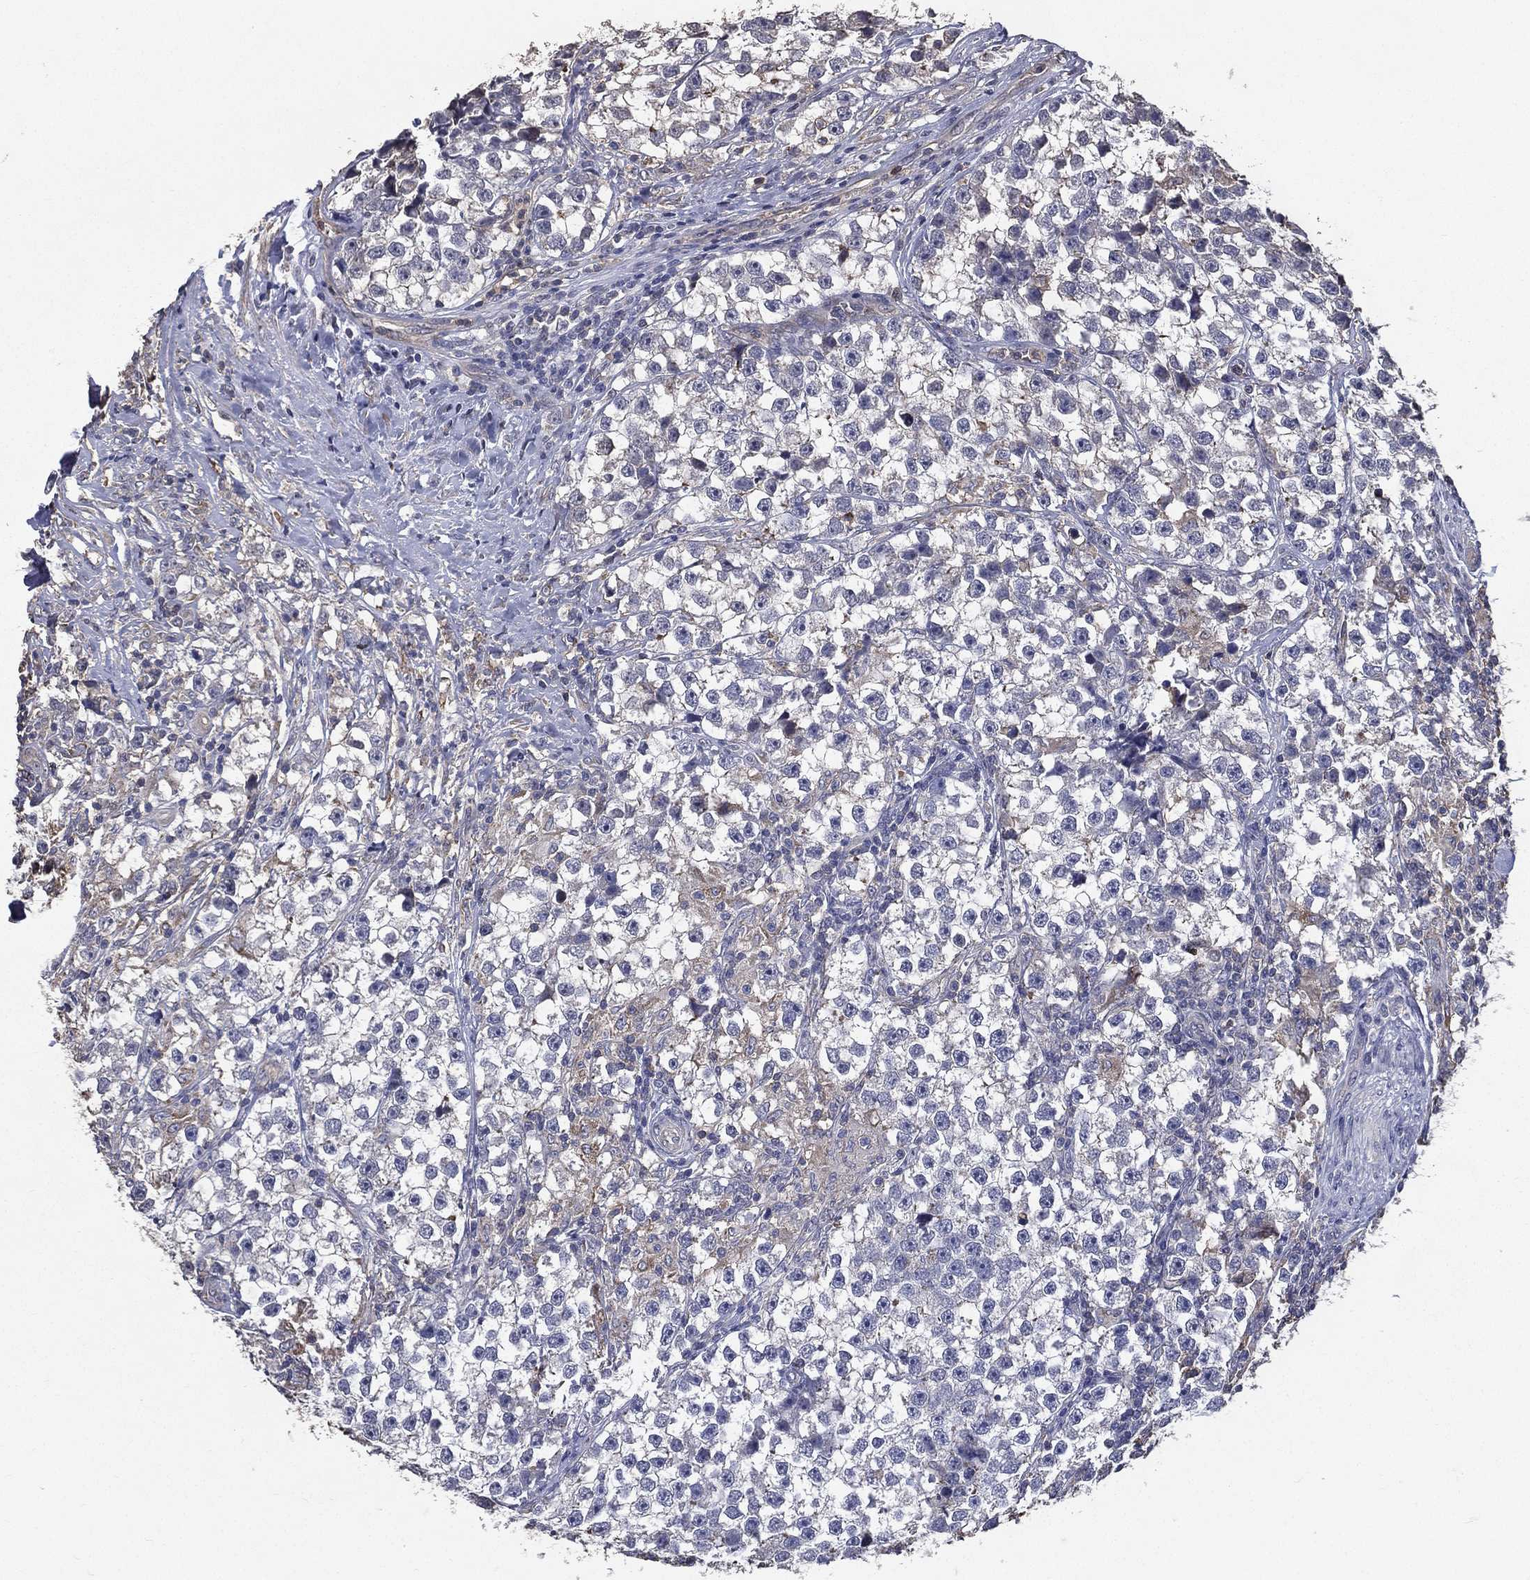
{"staining": {"intensity": "negative", "quantity": "none", "location": "none"}, "tissue": "testis cancer", "cell_type": "Tumor cells", "image_type": "cancer", "snomed": [{"axis": "morphology", "description": "Seminoma, NOS"}, {"axis": "topography", "description": "Testis"}], "caption": "Testis cancer stained for a protein using IHC demonstrates no expression tumor cells.", "gene": "SERPINB2", "patient": {"sex": "male", "age": 46}}